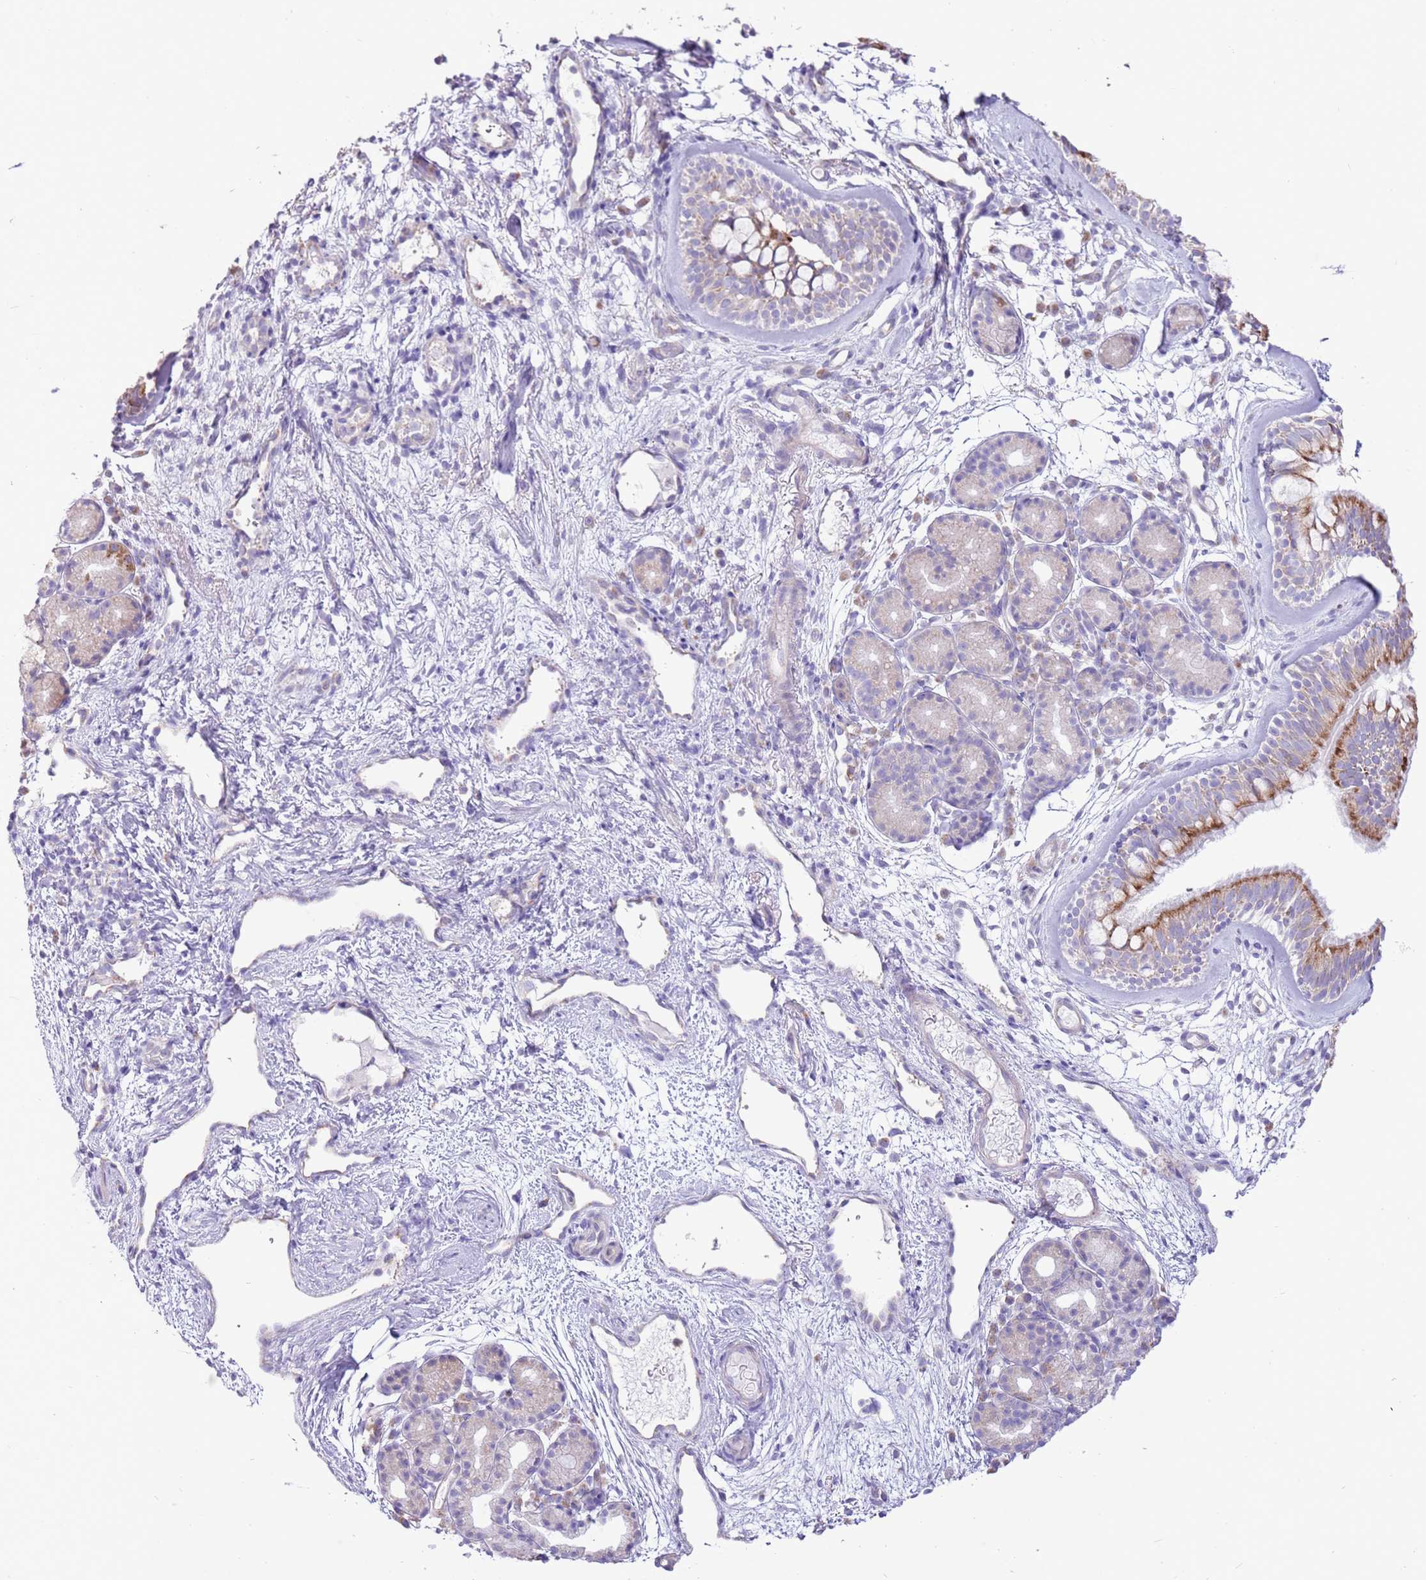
{"staining": {"intensity": "moderate", "quantity": "25%-75%", "location": "cytoplasmic/membranous"}, "tissue": "nasopharynx", "cell_type": "Respiratory epithelial cells", "image_type": "normal", "snomed": [{"axis": "morphology", "description": "Normal tissue, NOS"}, {"axis": "topography", "description": "Nasopharynx"}], "caption": "Immunohistochemical staining of benign nasopharynx displays moderate cytoplasmic/membranous protein positivity in about 25%-75% of respiratory epithelial cells. (Stains: DAB (3,3'-diaminobenzidine) in brown, nuclei in blue, Microscopy: brightfield microscopy at high magnification).", "gene": "OAZ2", "patient": {"sex": "female", "age": 81}}